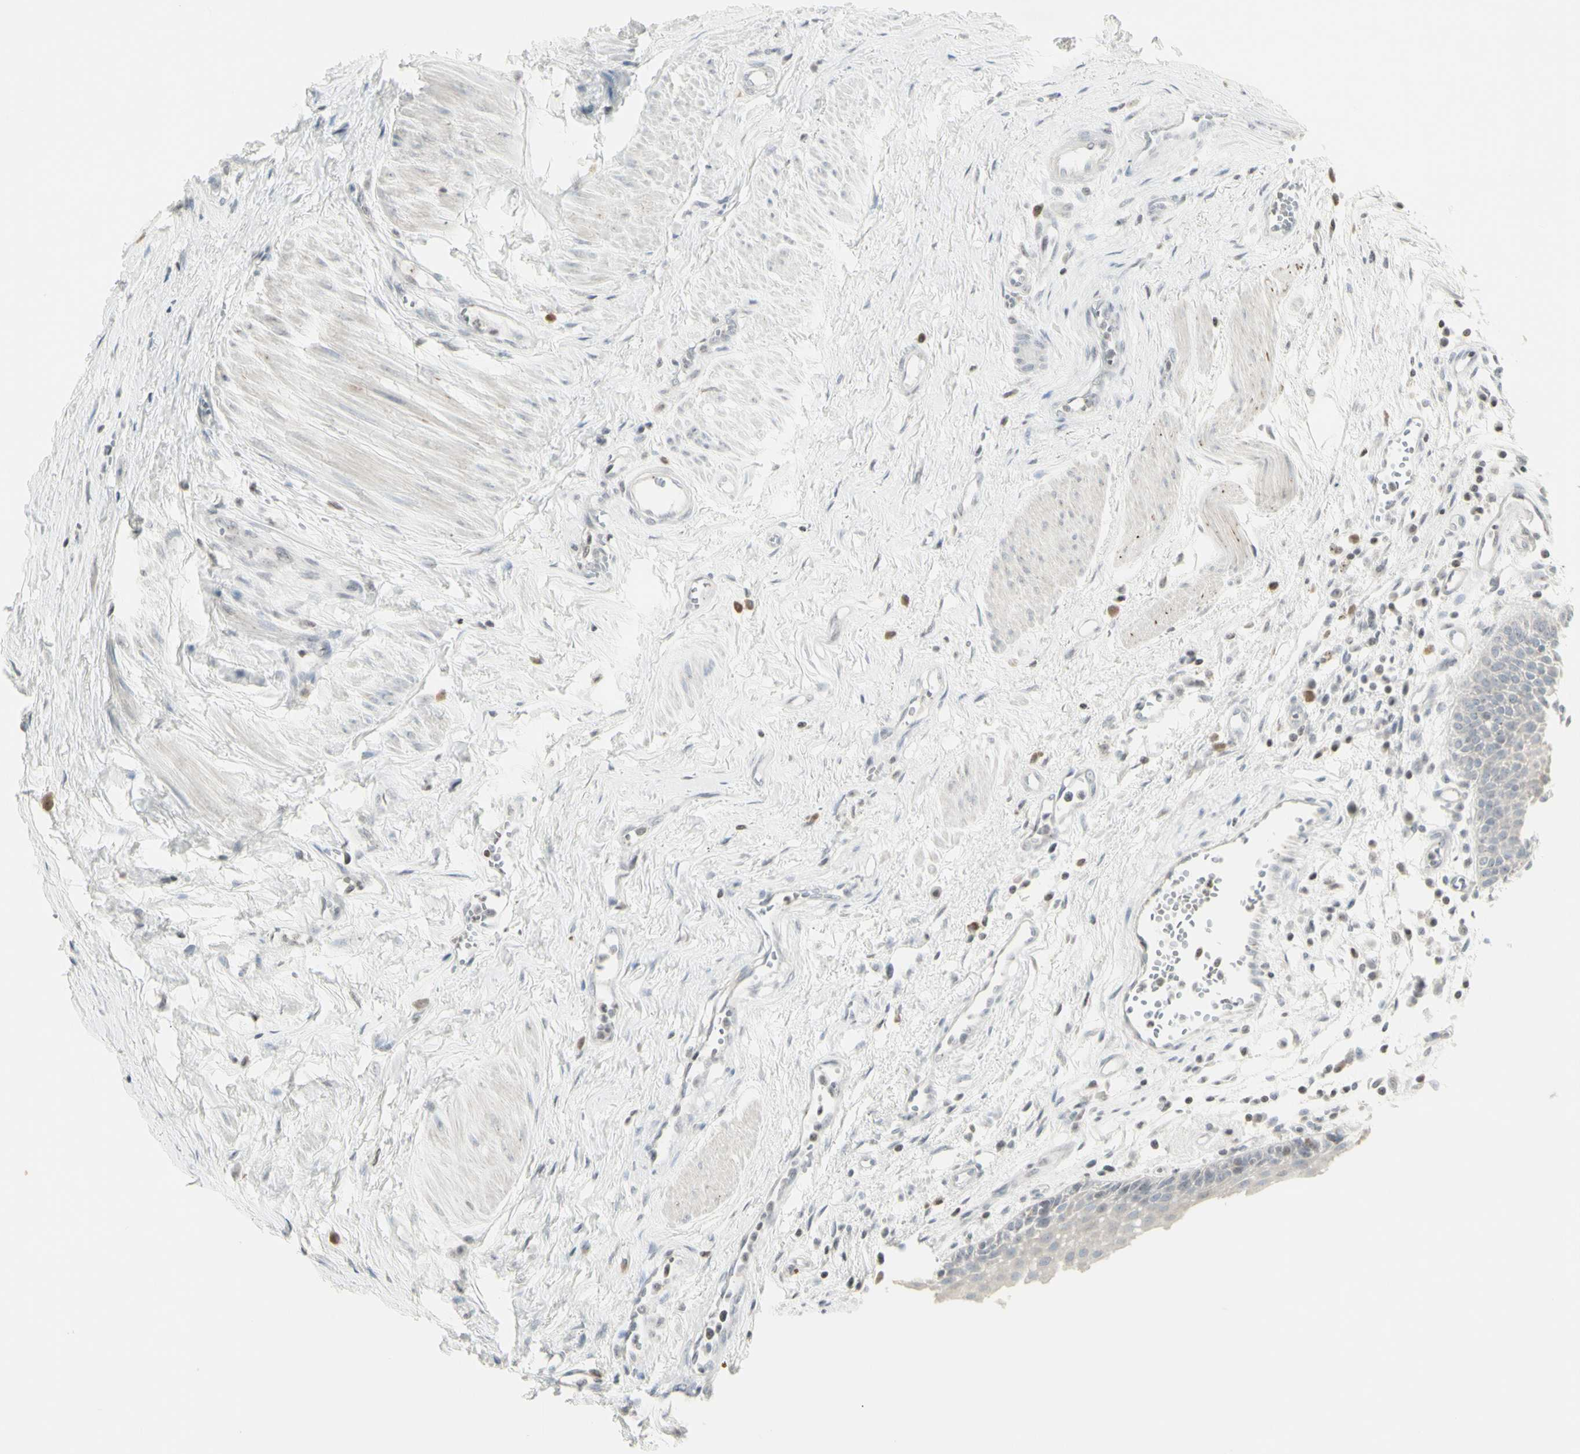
{"staining": {"intensity": "negative", "quantity": "none", "location": "none"}, "tissue": "urothelial cancer", "cell_type": "Tumor cells", "image_type": "cancer", "snomed": [{"axis": "morphology", "description": "Urothelial carcinoma, High grade"}, {"axis": "topography", "description": "Urinary bladder"}], "caption": "The histopathology image exhibits no staining of tumor cells in high-grade urothelial carcinoma.", "gene": "MUC5AC", "patient": {"sex": "female", "age": 85}}